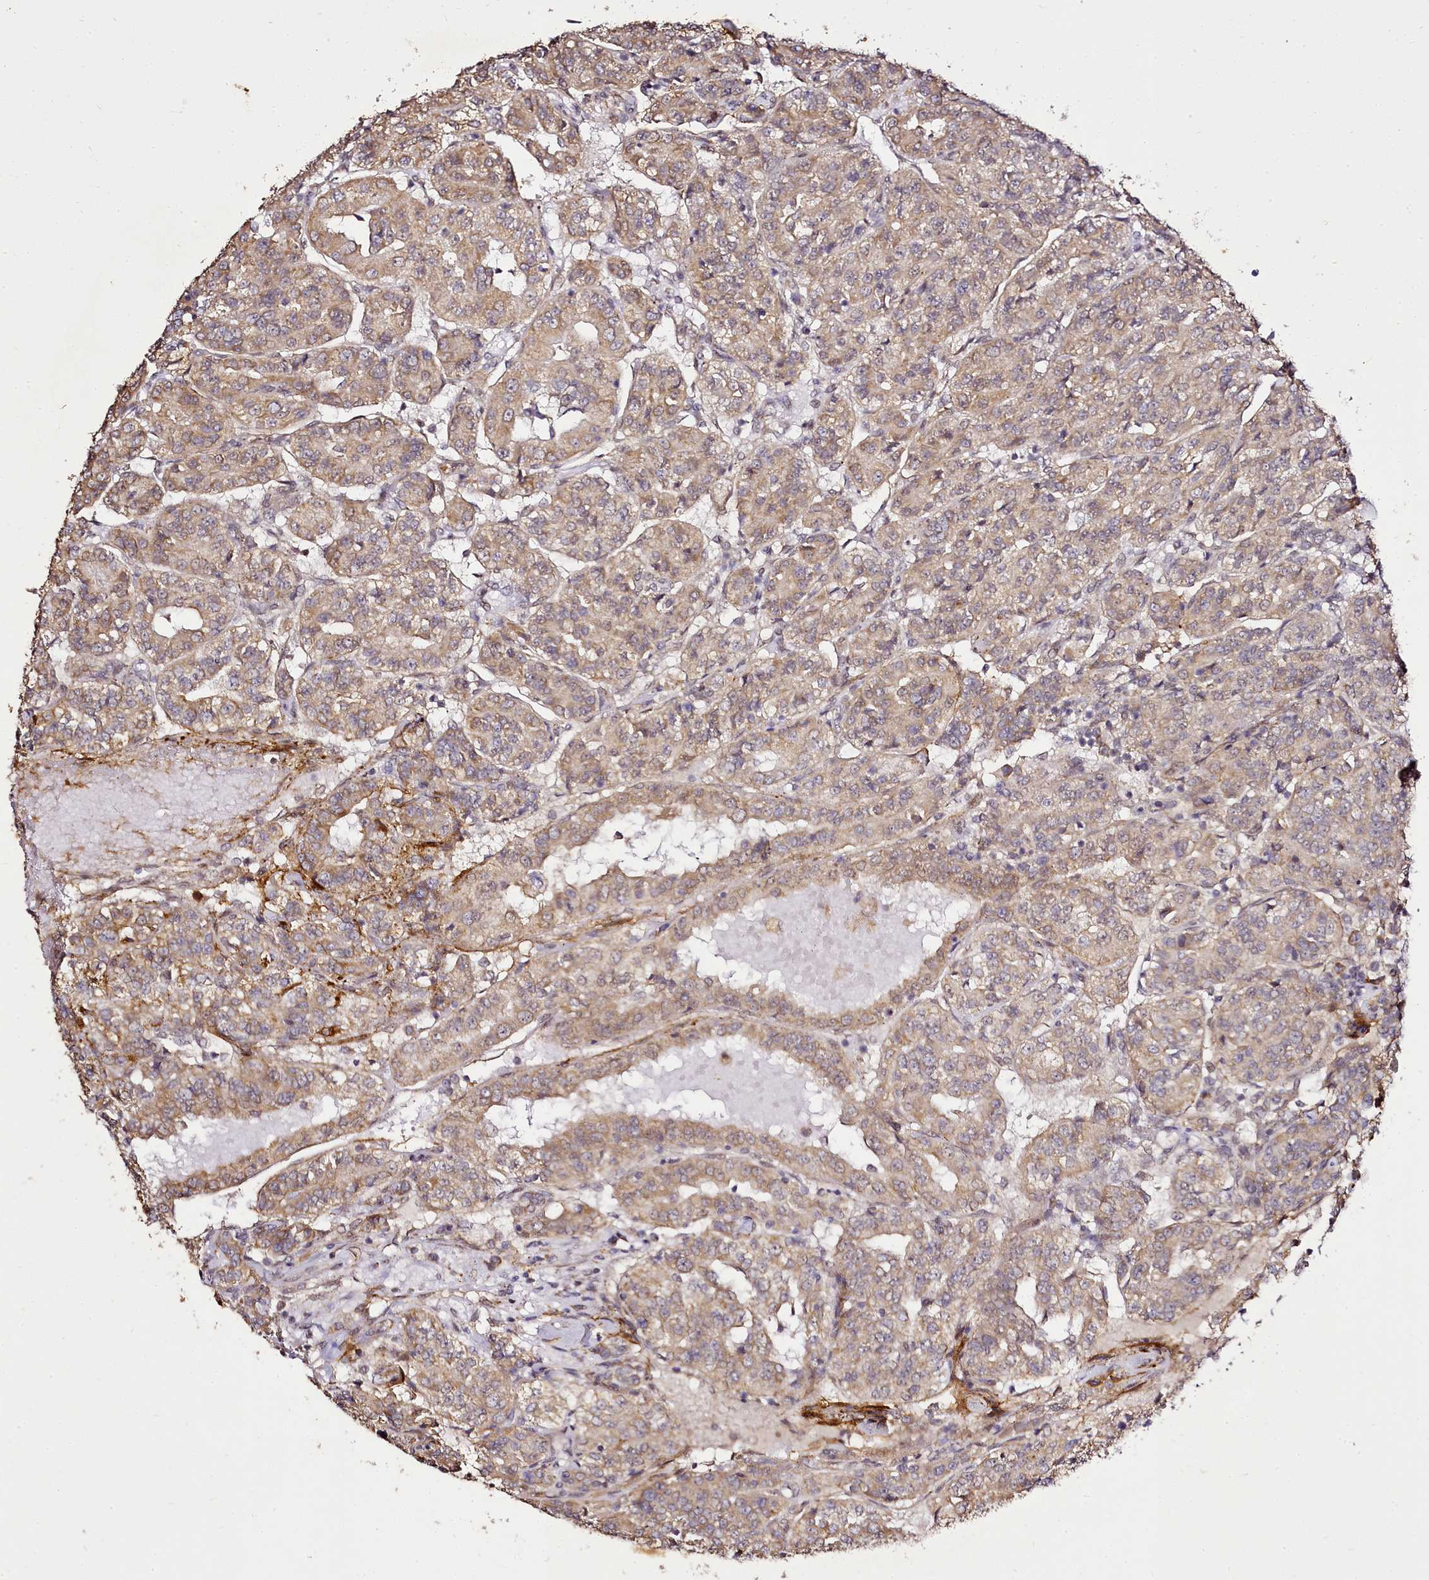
{"staining": {"intensity": "moderate", "quantity": ">75%", "location": "cytoplasmic/membranous"}, "tissue": "renal cancer", "cell_type": "Tumor cells", "image_type": "cancer", "snomed": [{"axis": "morphology", "description": "Adenocarcinoma, NOS"}, {"axis": "topography", "description": "Kidney"}], "caption": "Renal adenocarcinoma stained with a brown dye demonstrates moderate cytoplasmic/membranous positive positivity in about >75% of tumor cells.", "gene": "EDIL3", "patient": {"sex": "female", "age": 63}}